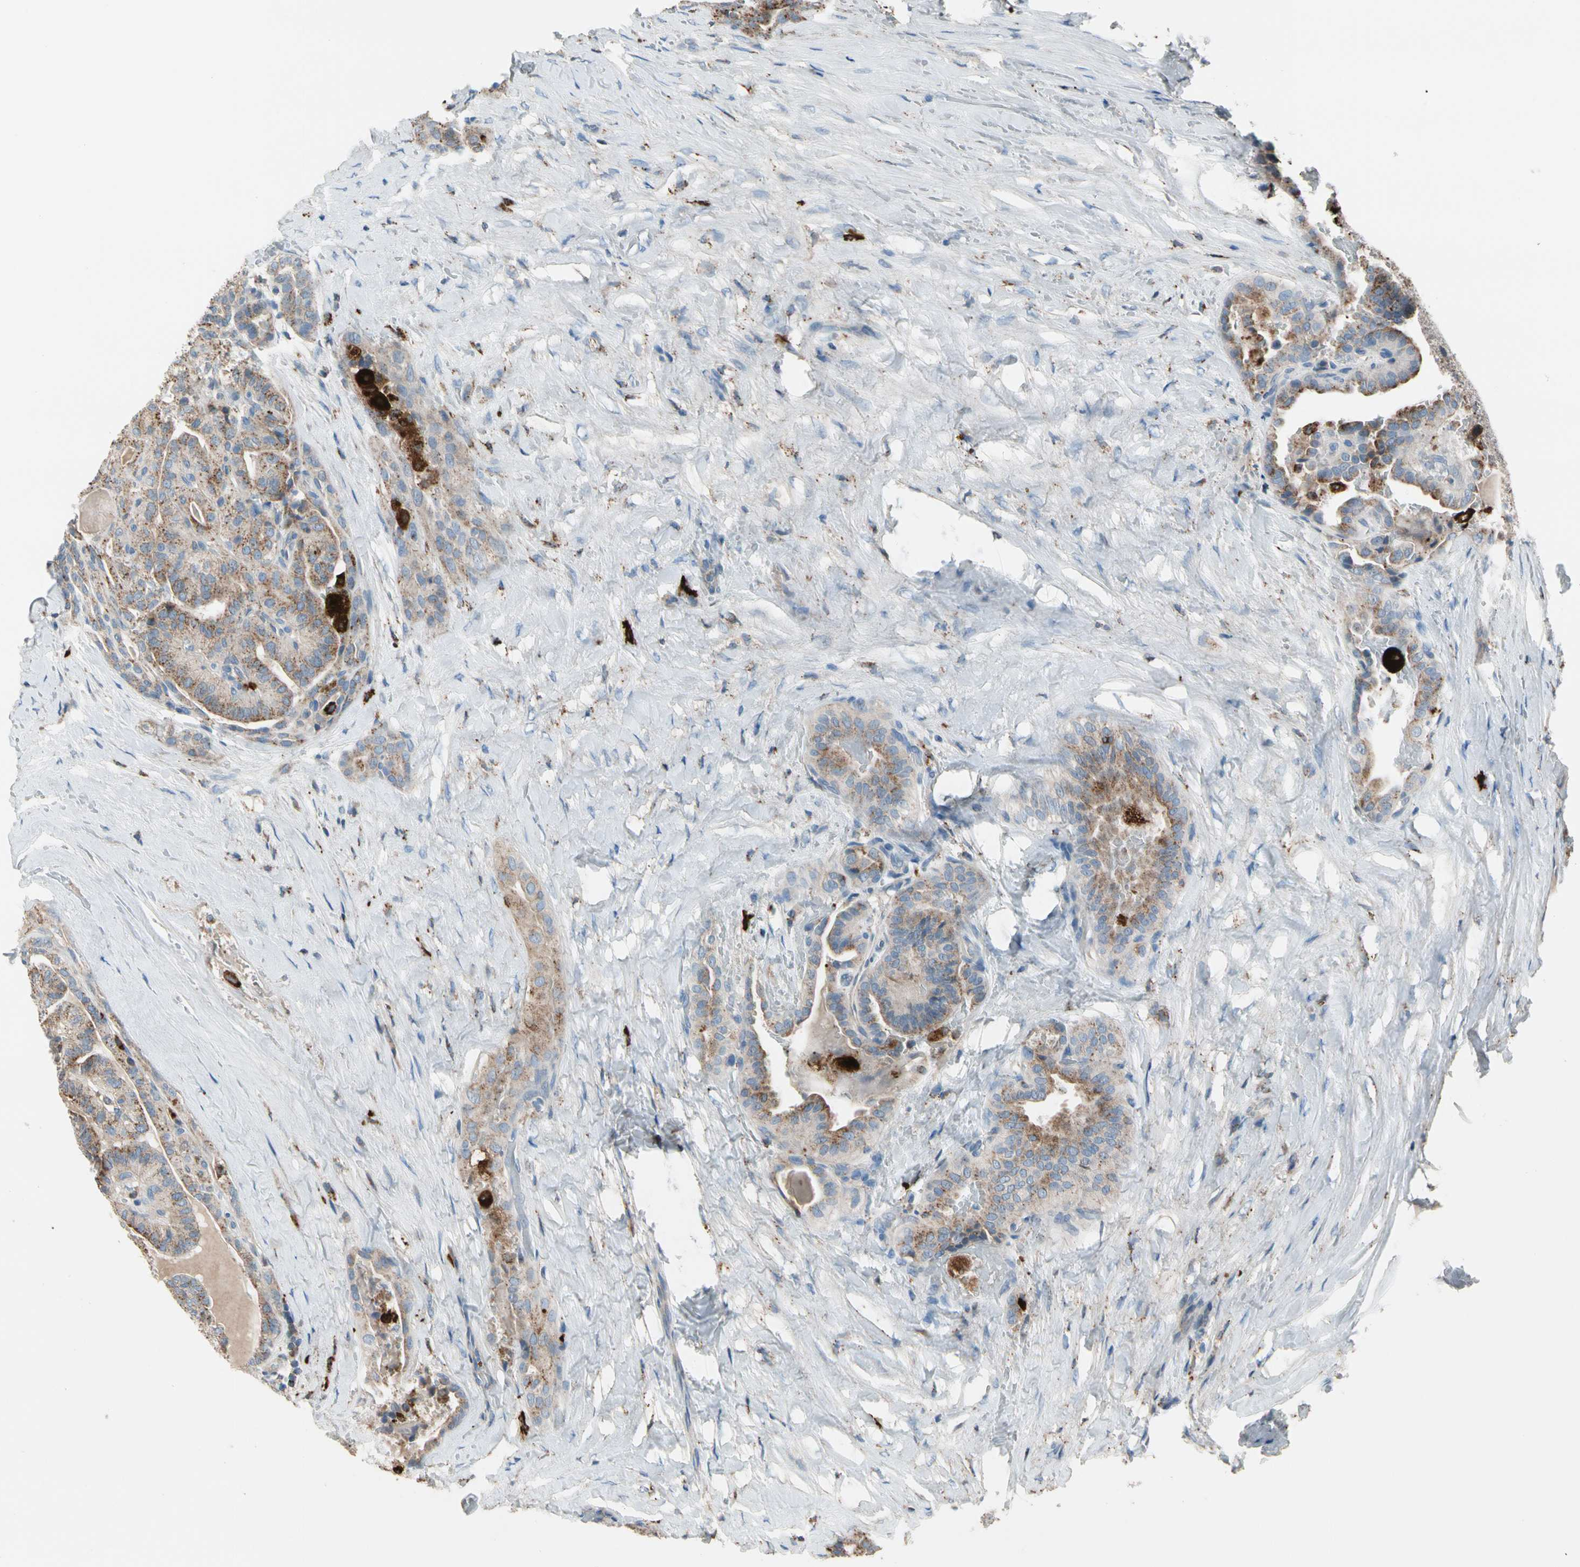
{"staining": {"intensity": "moderate", "quantity": "25%-75%", "location": "cytoplasmic/membranous"}, "tissue": "thyroid cancer", "cell_type": "Tumor cells", "image_type": "cancer", "snomed": [{"axis": "morphology", "description": "Papillary adenocarcinoma, NOS"}, {"axis": "topography", "description": "Thyroid gland"}], "caption": "The photomicrograph demonstrates immunohistochemical staining of thyroid papillary adenocarcinoma. There is moderate cytoplasmic/membranous positivity is present in approximately 25%-75% of tumor cells.", "gene": "GM2A", "patient": {"sex": "male", "age": 77}}